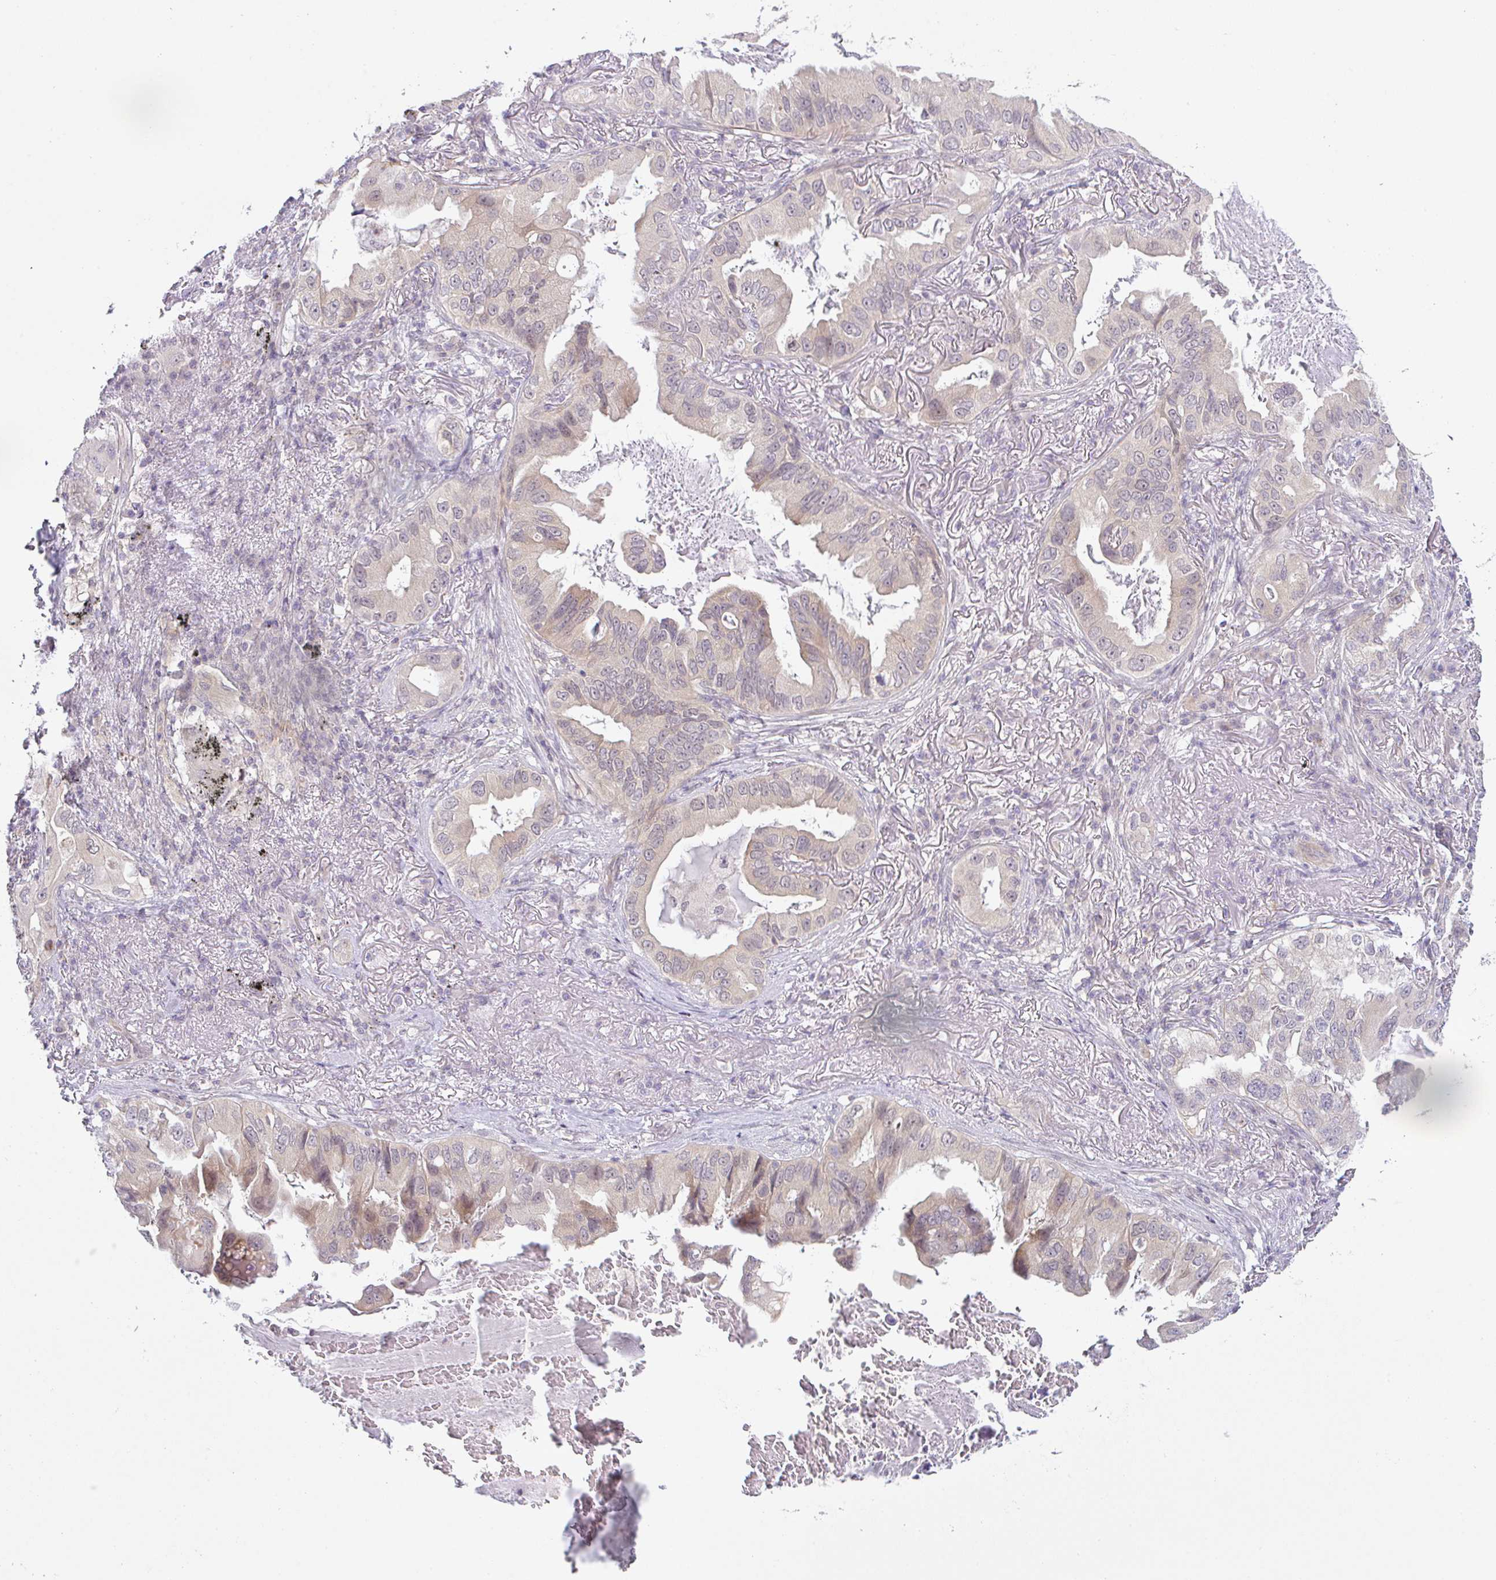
{"staining": {"intensity": "weak", "quantity": "<25%", "location": "cytoplasmic/membranous"}, "tissue": "lung cancer", "cell_type": "Tumor cells", "image_type": "cancer", "snomed": [{"axis": "morphology", "description": "Adenocarcinoma, NOS"}, {"axis": "topography", "description": "Lung"}], "caption": "Lung cancer (adenocarcinoma) stained for a protein using immunohistochemistry (IHC) shows no expression tumor cells.", "gene": "CSE1L", "patient": {"sex": "female", "age": 69}}